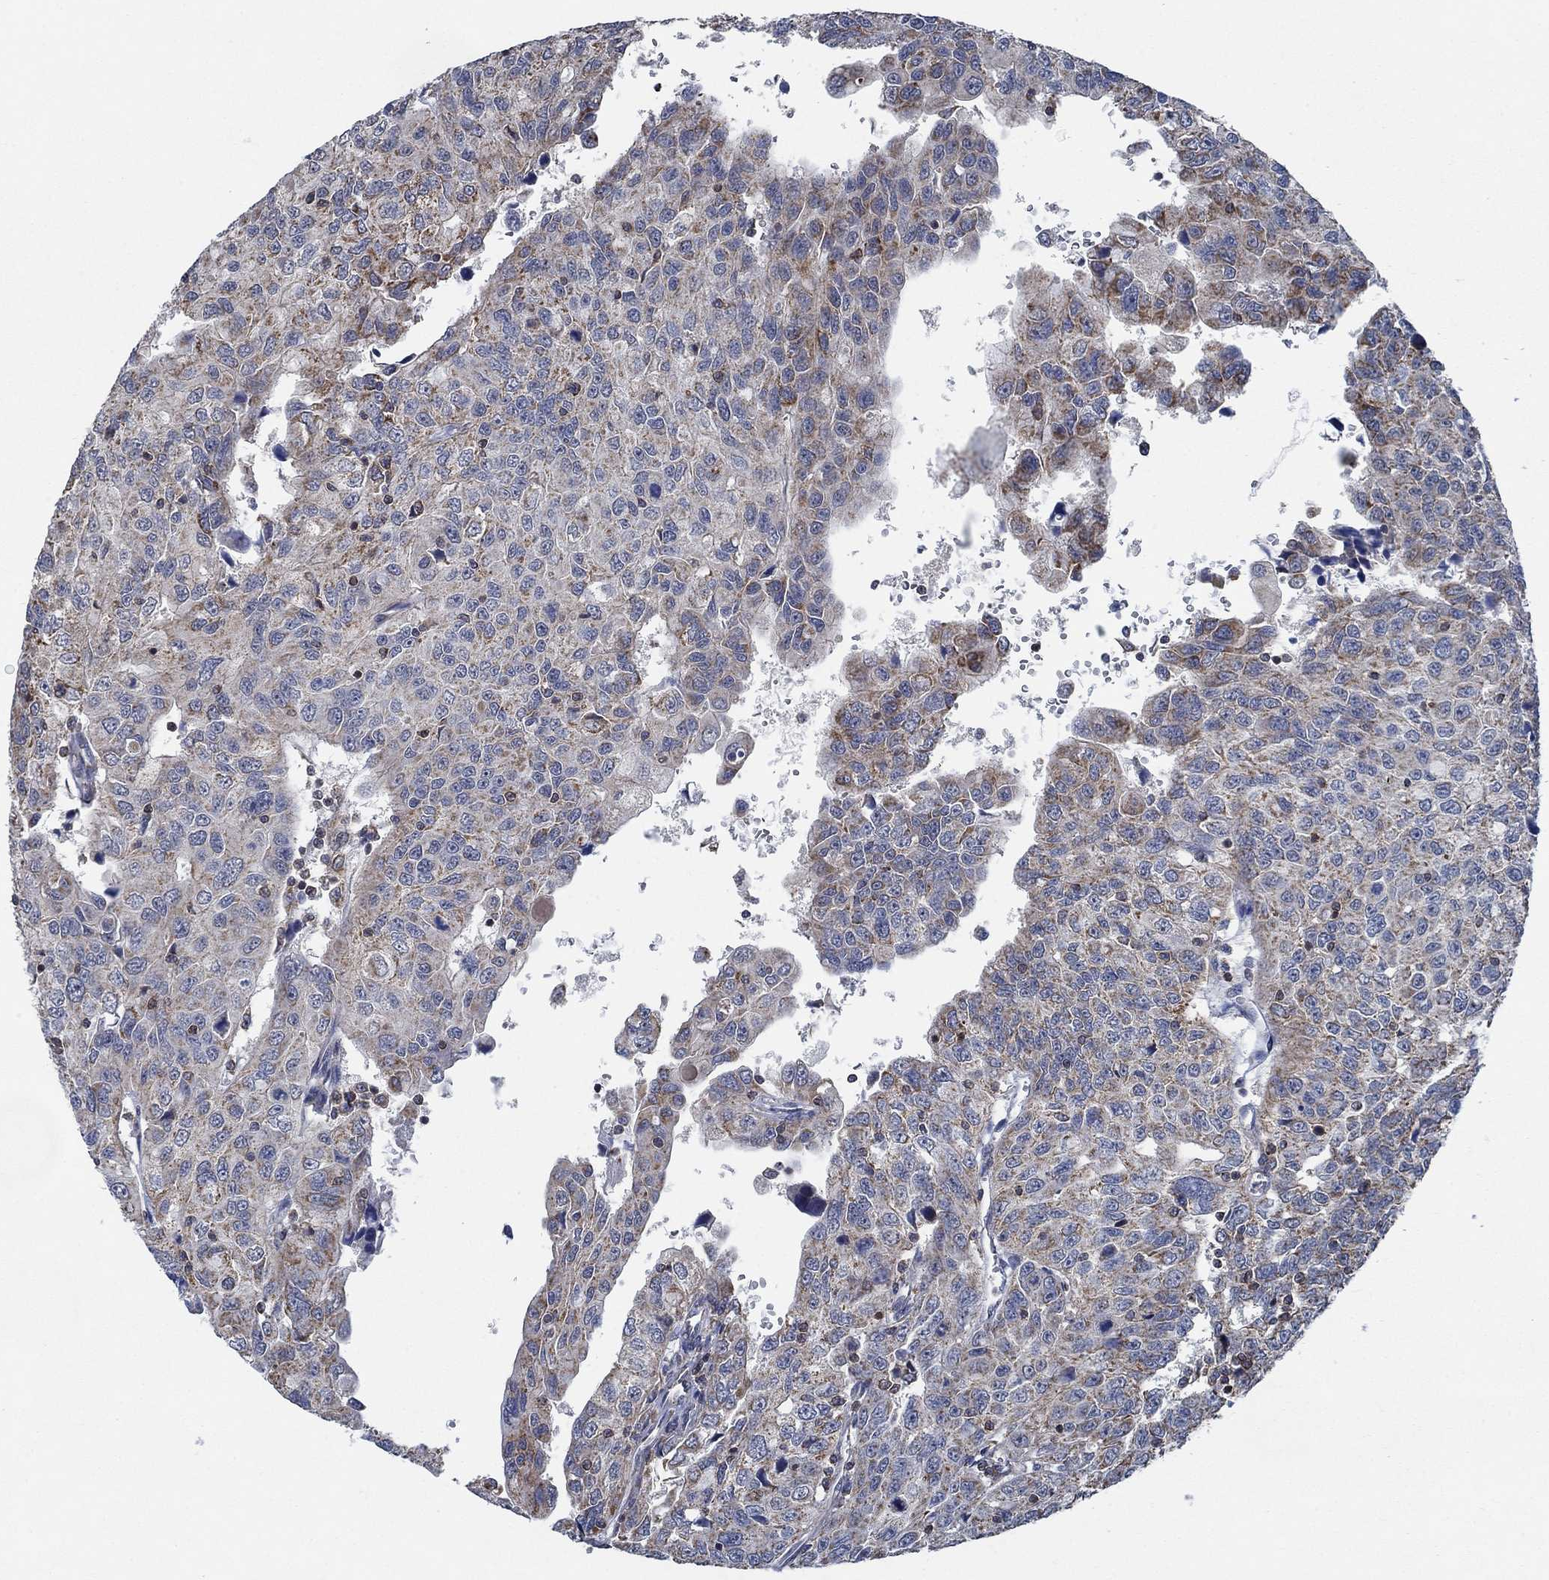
{"staining": {"intensity": "weak", "quantity": ">75%", "location": "cytoplasmic/membranous"}, "tissue": "urothelial cancer", "cell_type": "Tumor cells", "image_type": "cancer", "snomed": [{"axis": "morphology", "description": "Urothelial carcinoma, NOS"}, {"axis": "morphology", "description": "Urothelial carcinoma, High grade"}, {"axis": "topography", "description": "Urinary bladder"}], "caption": "A histopathology image showing weak cytoplasmic/membranous positivity in about >75% of tumor cells in urothelial cancer, as visualized by brown immunohistochemical staining.", "gene": "STXBP6", "patient": {"sex": "female", "age": 73}}